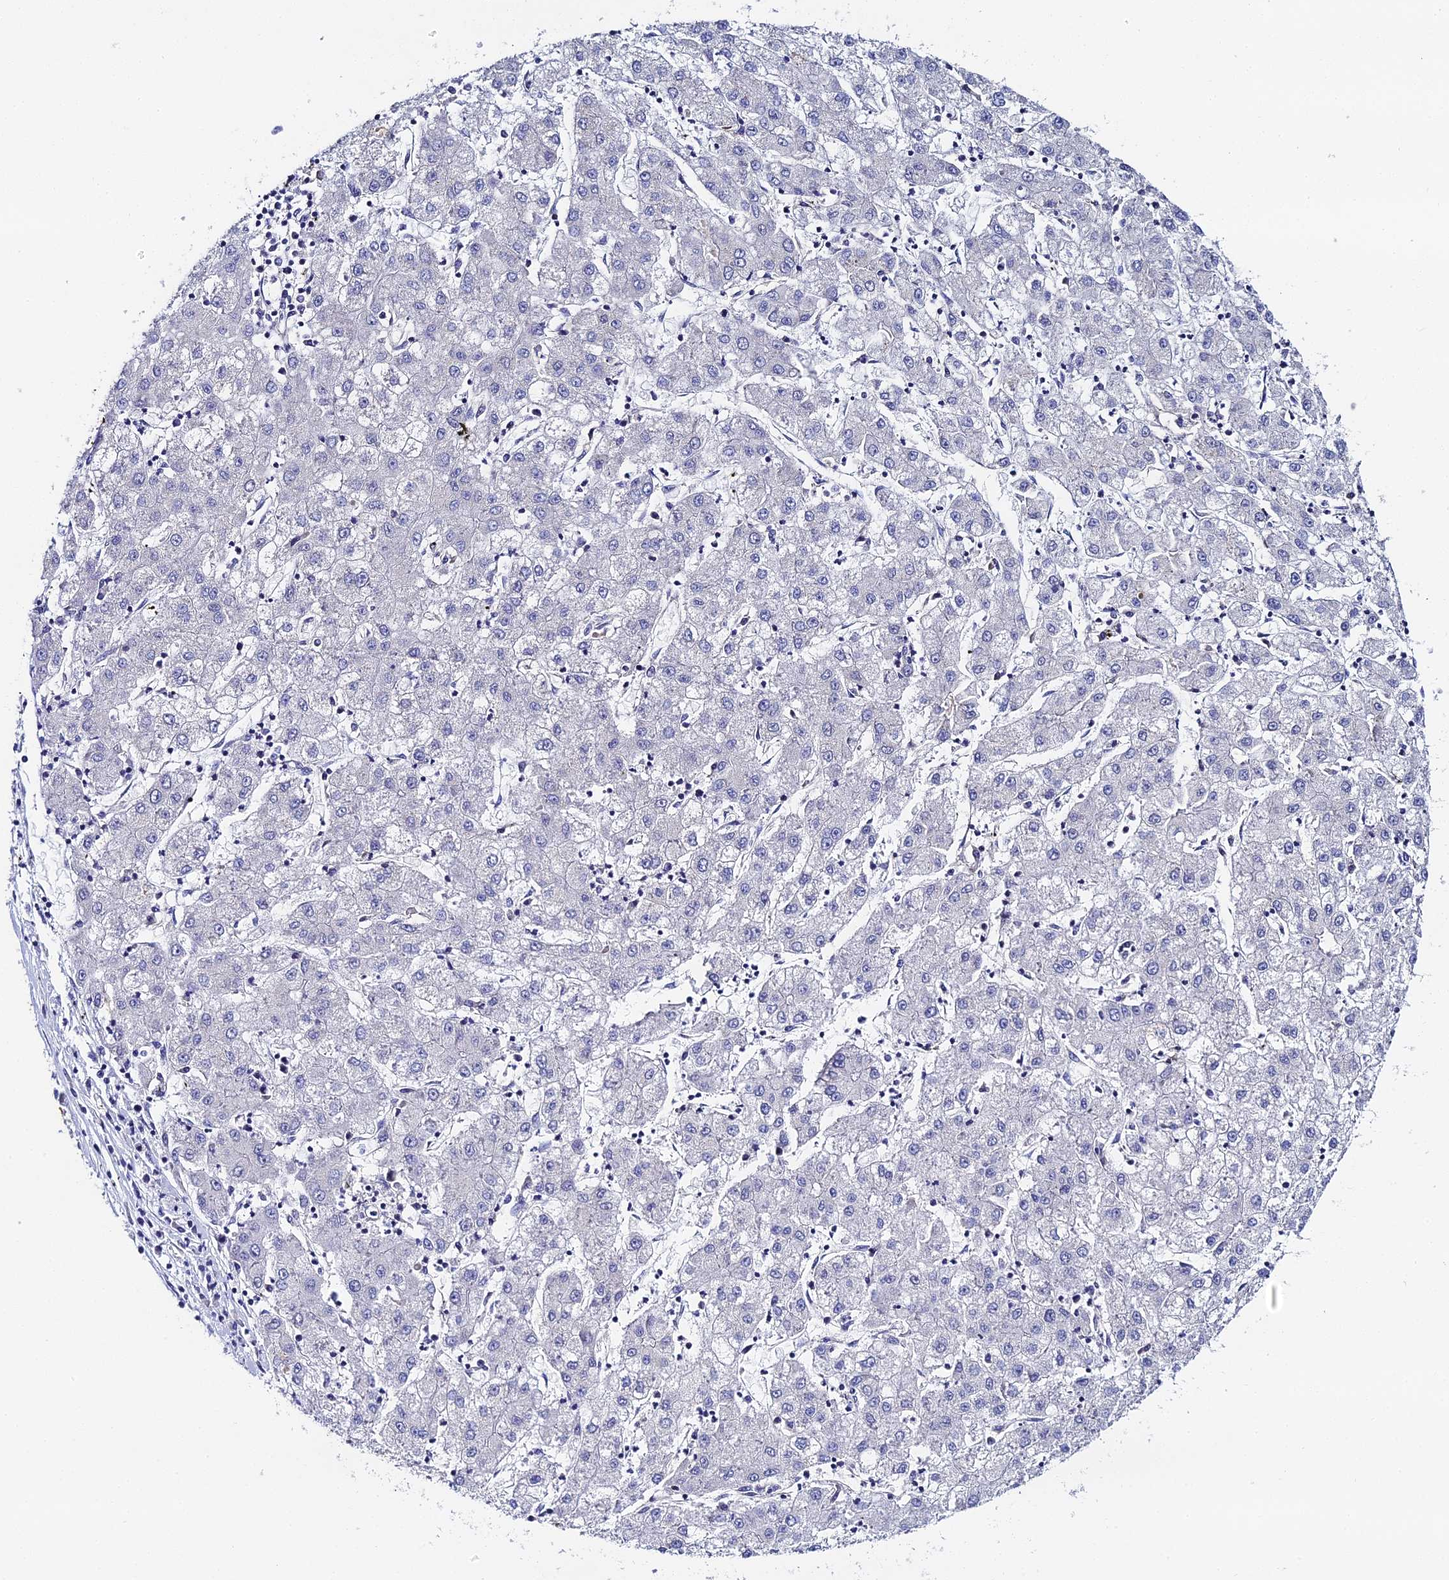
{"staining": {"intensity": "negative", "quantity": "none", "location": "none"}, "tissue": "liver cancer", "cell_type": "Tumor cells", "image_type": "cancer", "snomed": [{"axis": "morphology", "description": "Carcinoma, Hepatocellular, NOS"}, {"axis": "topography", "description": "Liver"}], "caption": "Micrograph shows no significant protein expression in tumor cells of liver cancer (hepatocellular carcinoma).", "gene": "ENSG00000268674", "patient": {"sex": "male", "age": 72}}